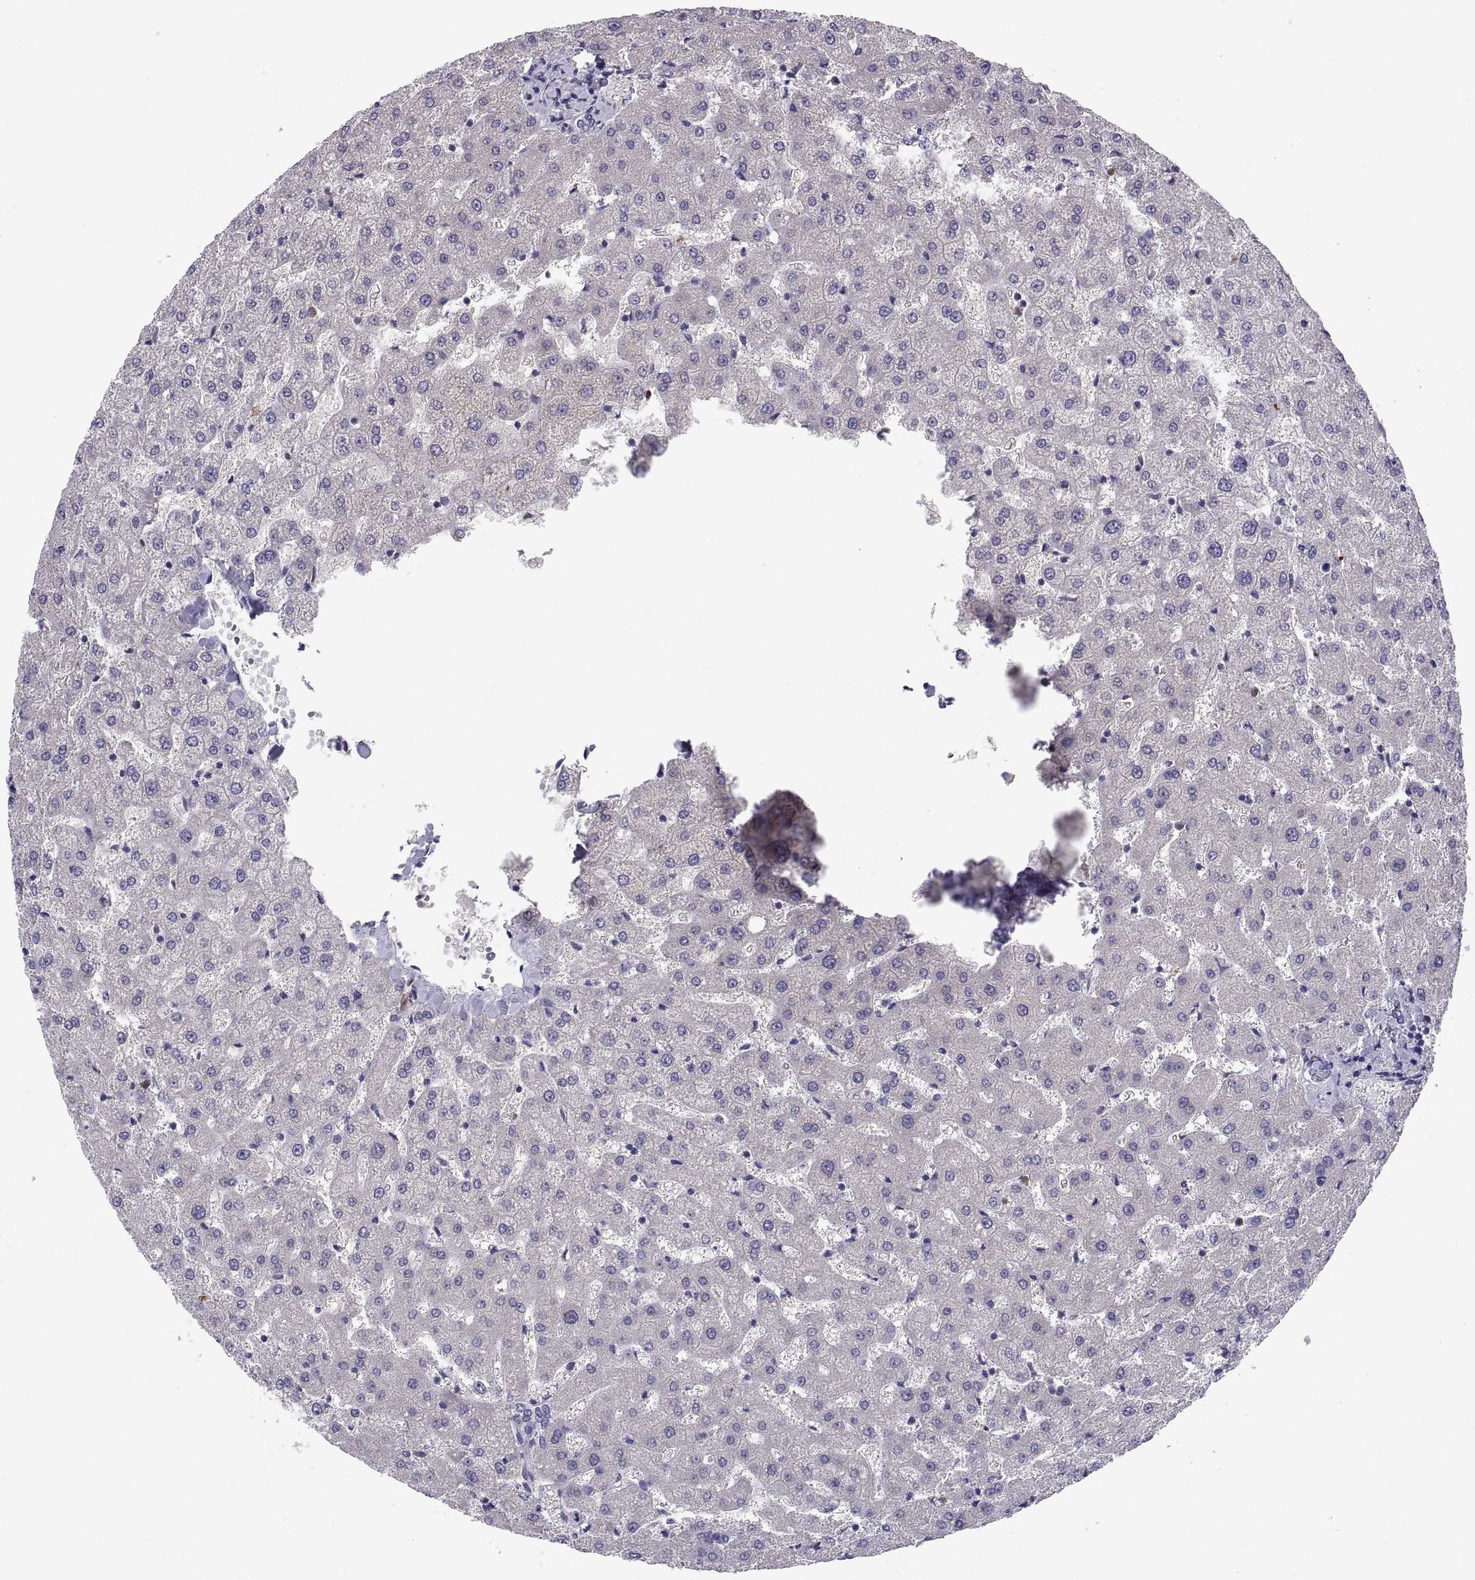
{"staining": {"intensity": "negative", "quantity": "none", "location": "none"}, "tissue": "liver", "cell_type": "Cholangiocytes", "image_type": "normal", "snomed": [{"axis": "morphology", "description": "Normal tissue, NOS"}, {"axis": "topography", "description": "Liver"}], "caption": "The micrograph exhibits no staining of cholangiocytes in benign liver.", "gene": "PKP1", "patient": {"sex": "female", "age": 50}}